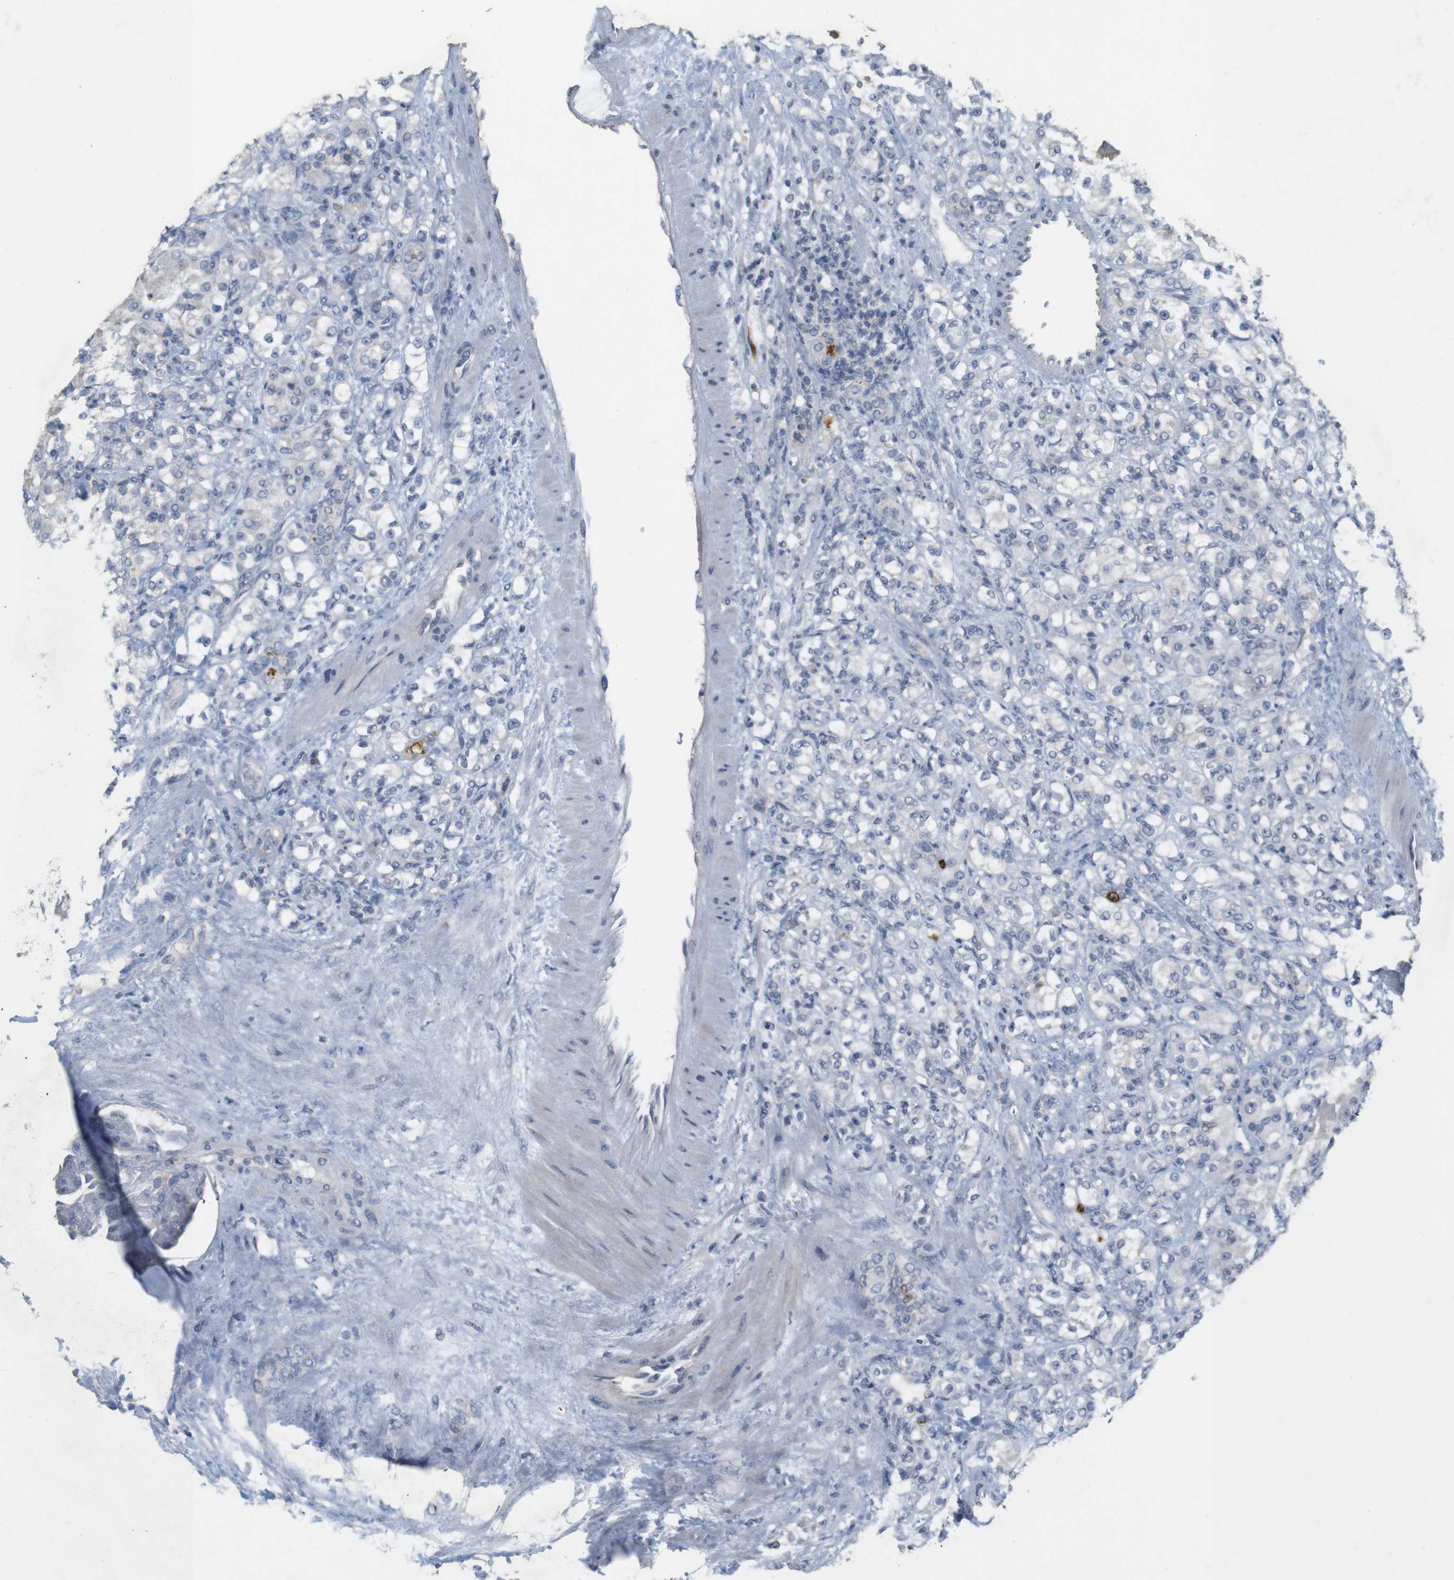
{"staining": {"intensity": "negative", "quantity": "none", "location": "none"}, "tissue": "renal cancer", "cell_type": "Tumor cells", "image_type": "cancer", "snomed": [{"axis": "morphology", "description": "Adenocarcinoma, NOS"}, {"axis": "topography", "description": "Kidney"}], "caption": "Tumor cells are negative for protein expression in human renal cancer.", "gene": "TSPAN14", "patient": {"sex": "male", "age": 61}}